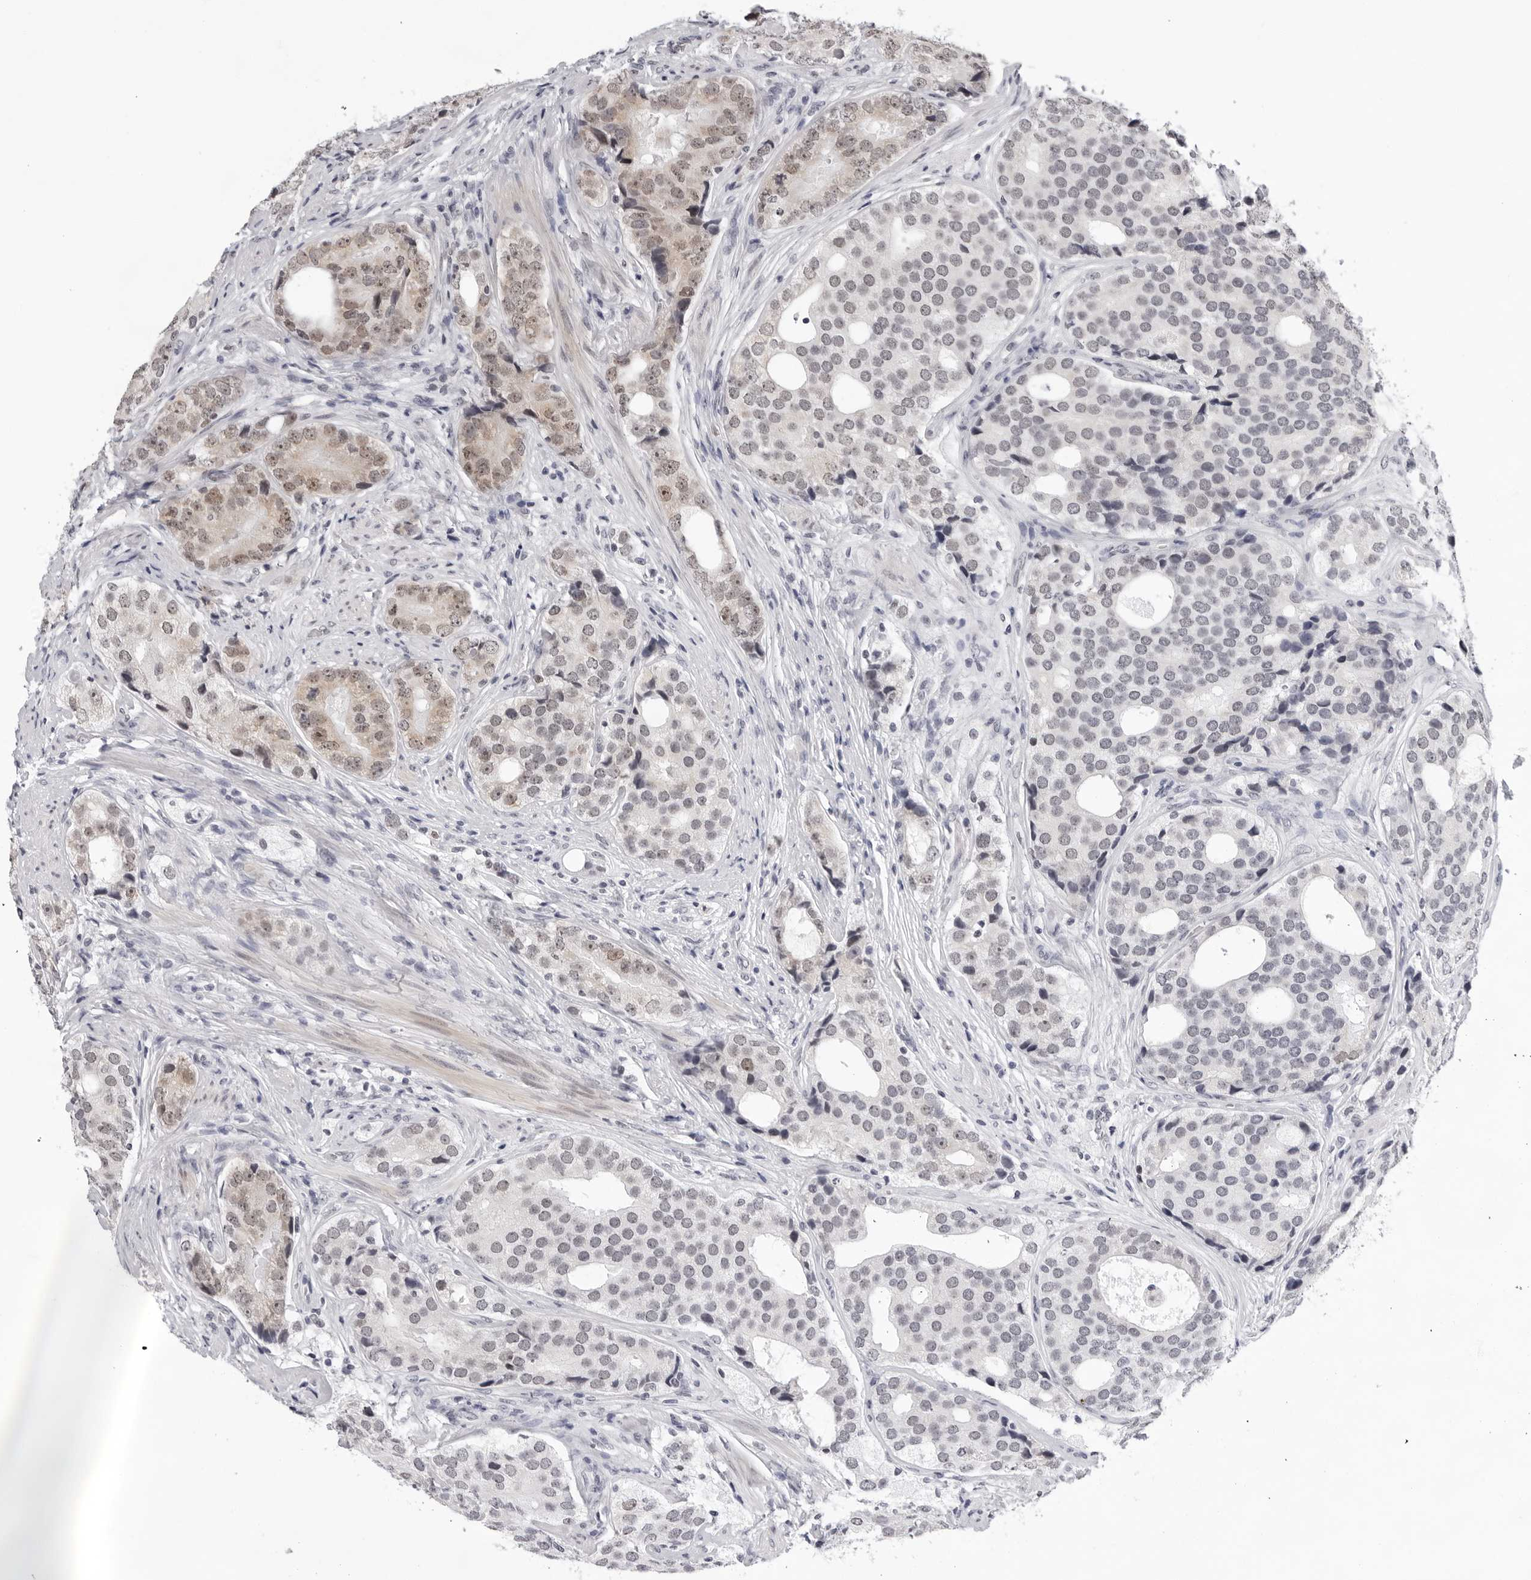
{"staining": {"intensity": "moderate", "quantity": "<25%", "location": "nuclear"}, "tissue": "prostate cancer", "cell_type": "Tumor cells", "image_type": "cancer", "snomed": [{"axis": "morphology", "description": "Adenocarcinoma, High grade"}, {"axis": "topography", "description": "Prostate"}], "caption": "Brown immunohistochemical staining in human prostate cancer displays moderate nuclear positivity in approximately <25% of tumor cells.", "gene": "USP1", "patient": {"sex": "male", "age": 56}}